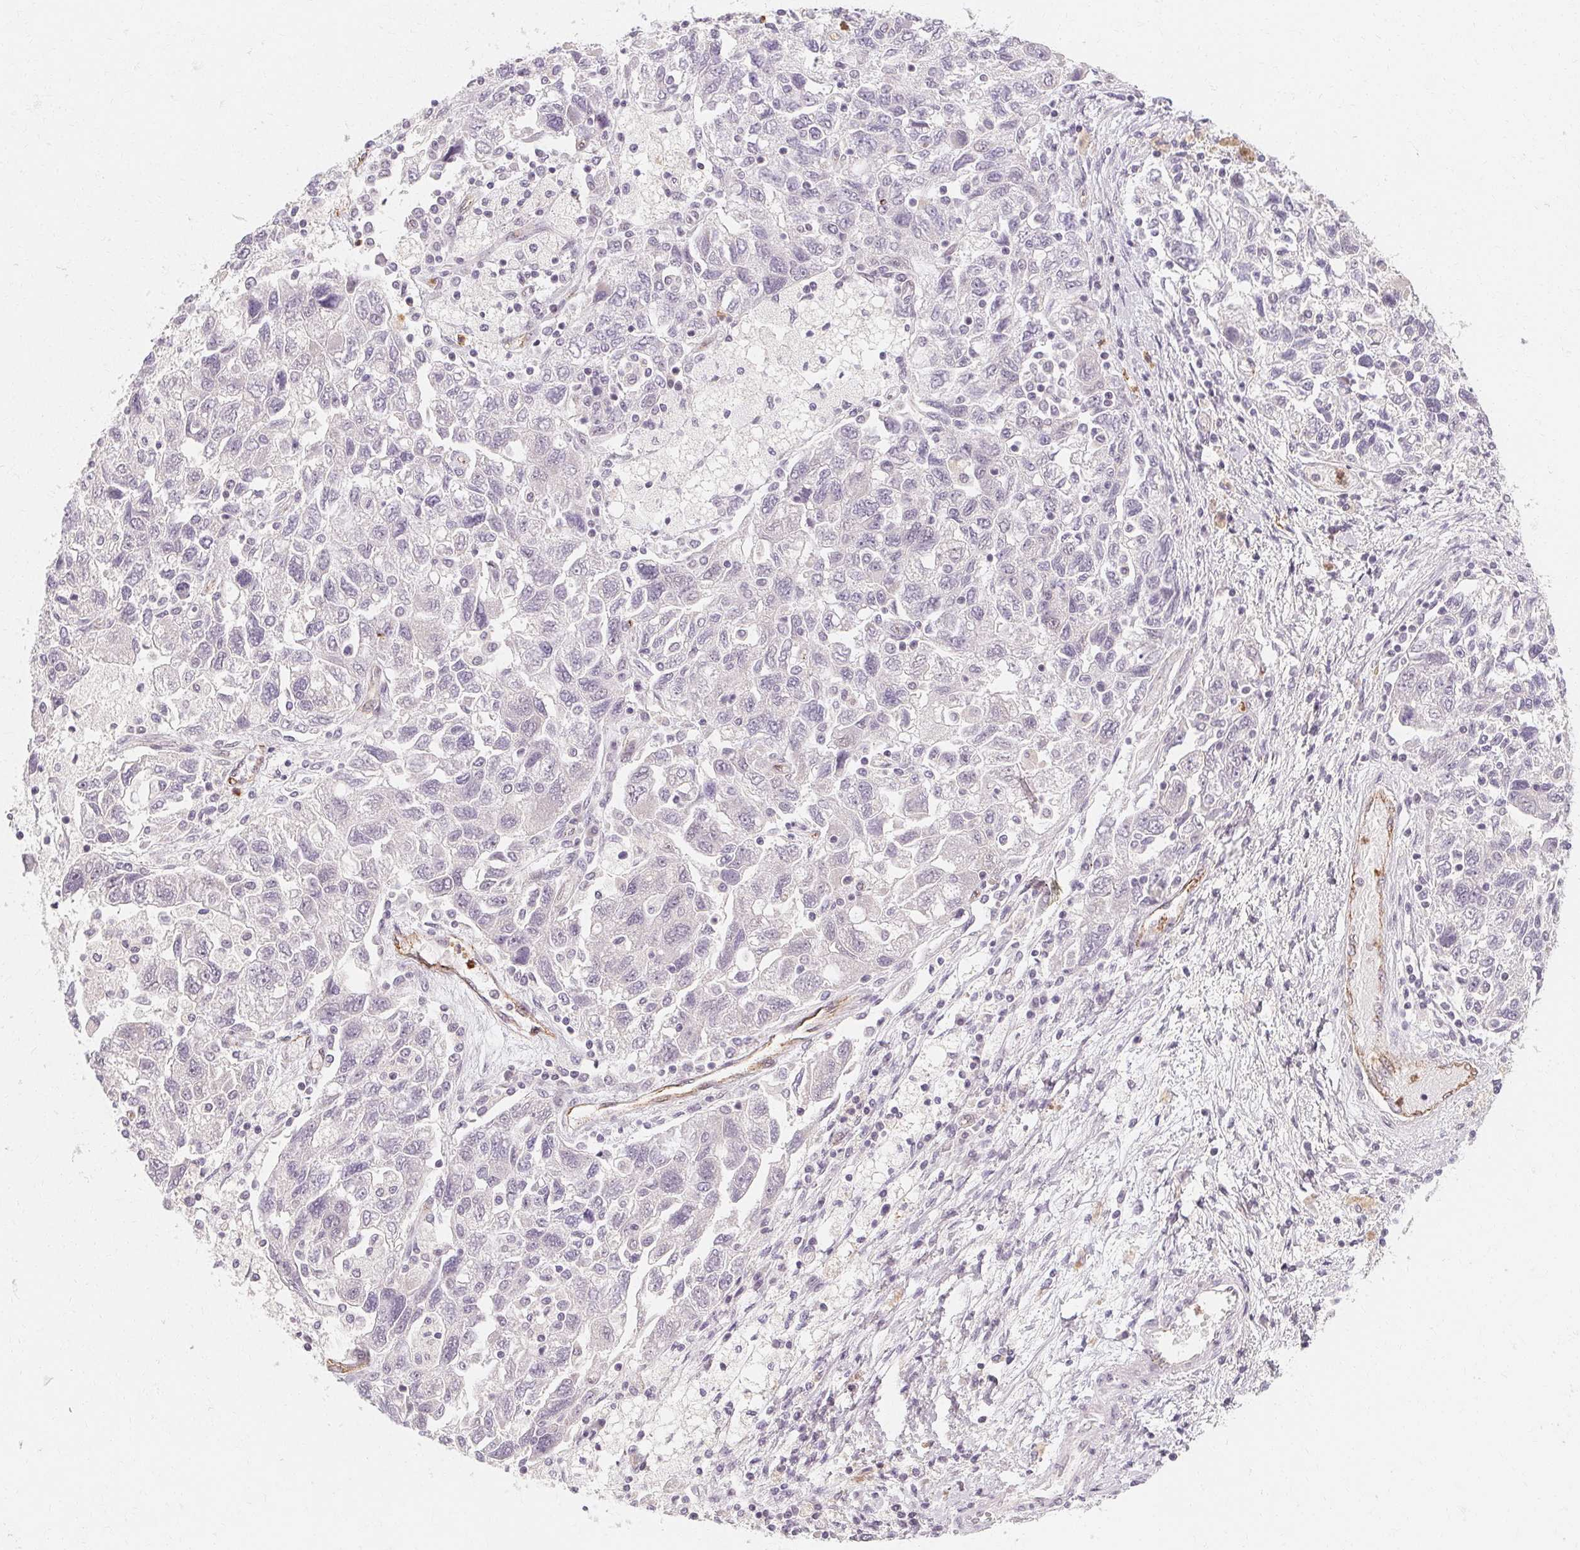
{"staining": {"intensity": "negative", "quantity": "none", "location": "none"}, "tissue": "ovarian cancer", "cell_type": "Tumor cells", "image_type": "cancer", "snomed": [{"axis": "morphology", "description": "Carcinoma, NOS"}, {"axis": "morphology", "description": "Cystadenocarcinoma, serous, NOS"}, {"axis": "topography", "description": "Ovary"}], "caption": "This is a image of immunohistochemistry (IHC) staining of ovarian carcinoma, which shows no positivity in tumor cells.", "gene": "CLCNKB", "patient": {"sex": "female", "age": 69}}